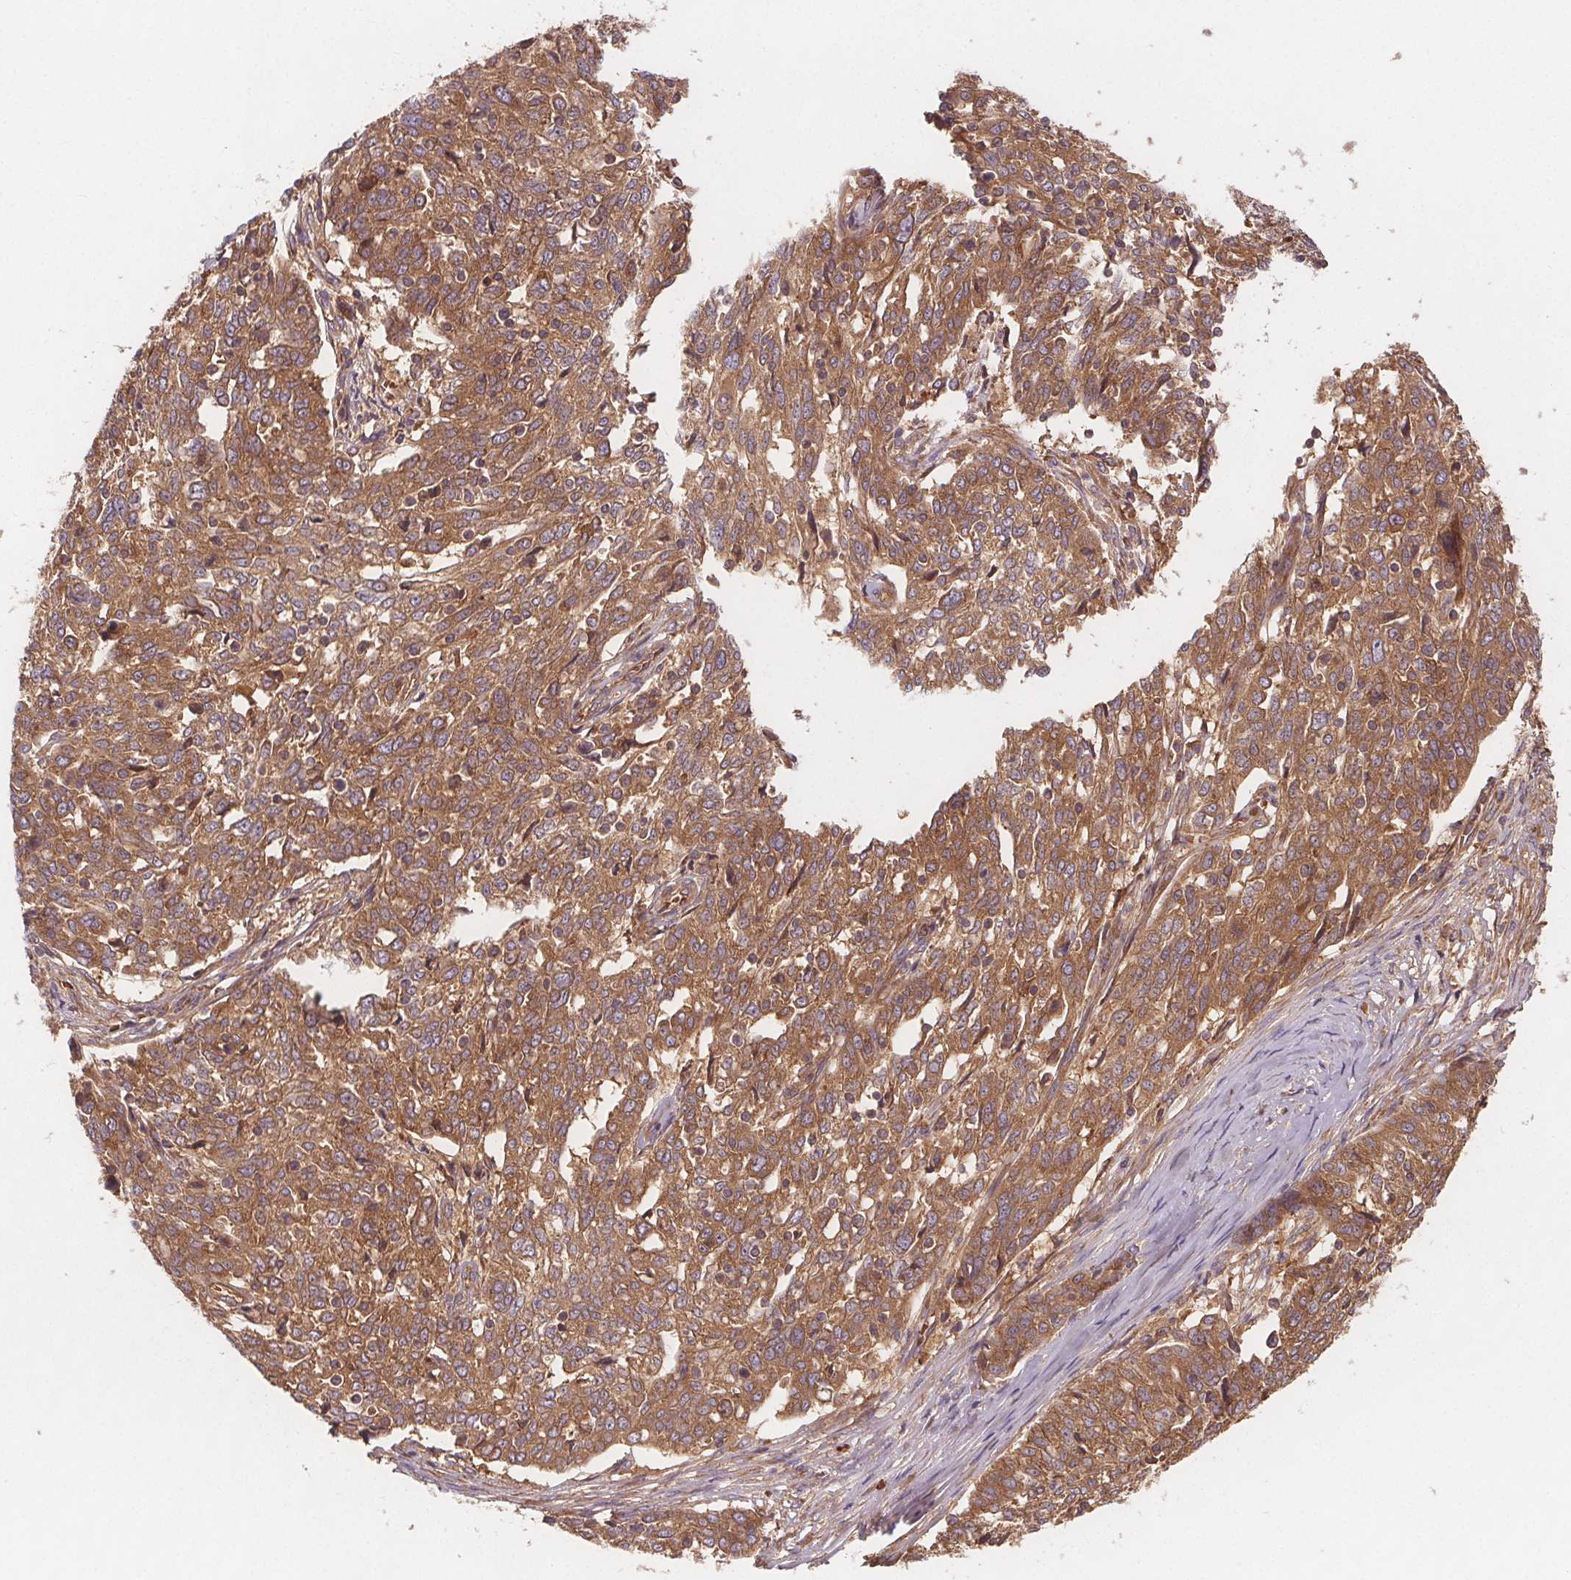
{"staining": {"intensity": "moderate", "quantity": ">75%", "location": "cytoplasmic/membranous"}, "tissue": "ovarian cancer", "cell_type": "Tumor cells", "image_type": "cancer", "snomed": [{"axis": "morphology", "description": "Cystadenocarcinoma, serous, NOS"}, {"axis": "topography", "description": "Ovary"}], "caption": "High-power microscopy captured an immunohistochemistry micrograph of serous cystadenocarcinoma (ovarian), revealing moderate cytoplasmic/membranous positivity in about >75% of tumor cells. (brown staining indicates protein expression, while blue staining denotes nuclei).", "gene": "EIF3D", "patient": {"sex": "female", "age": 67}}